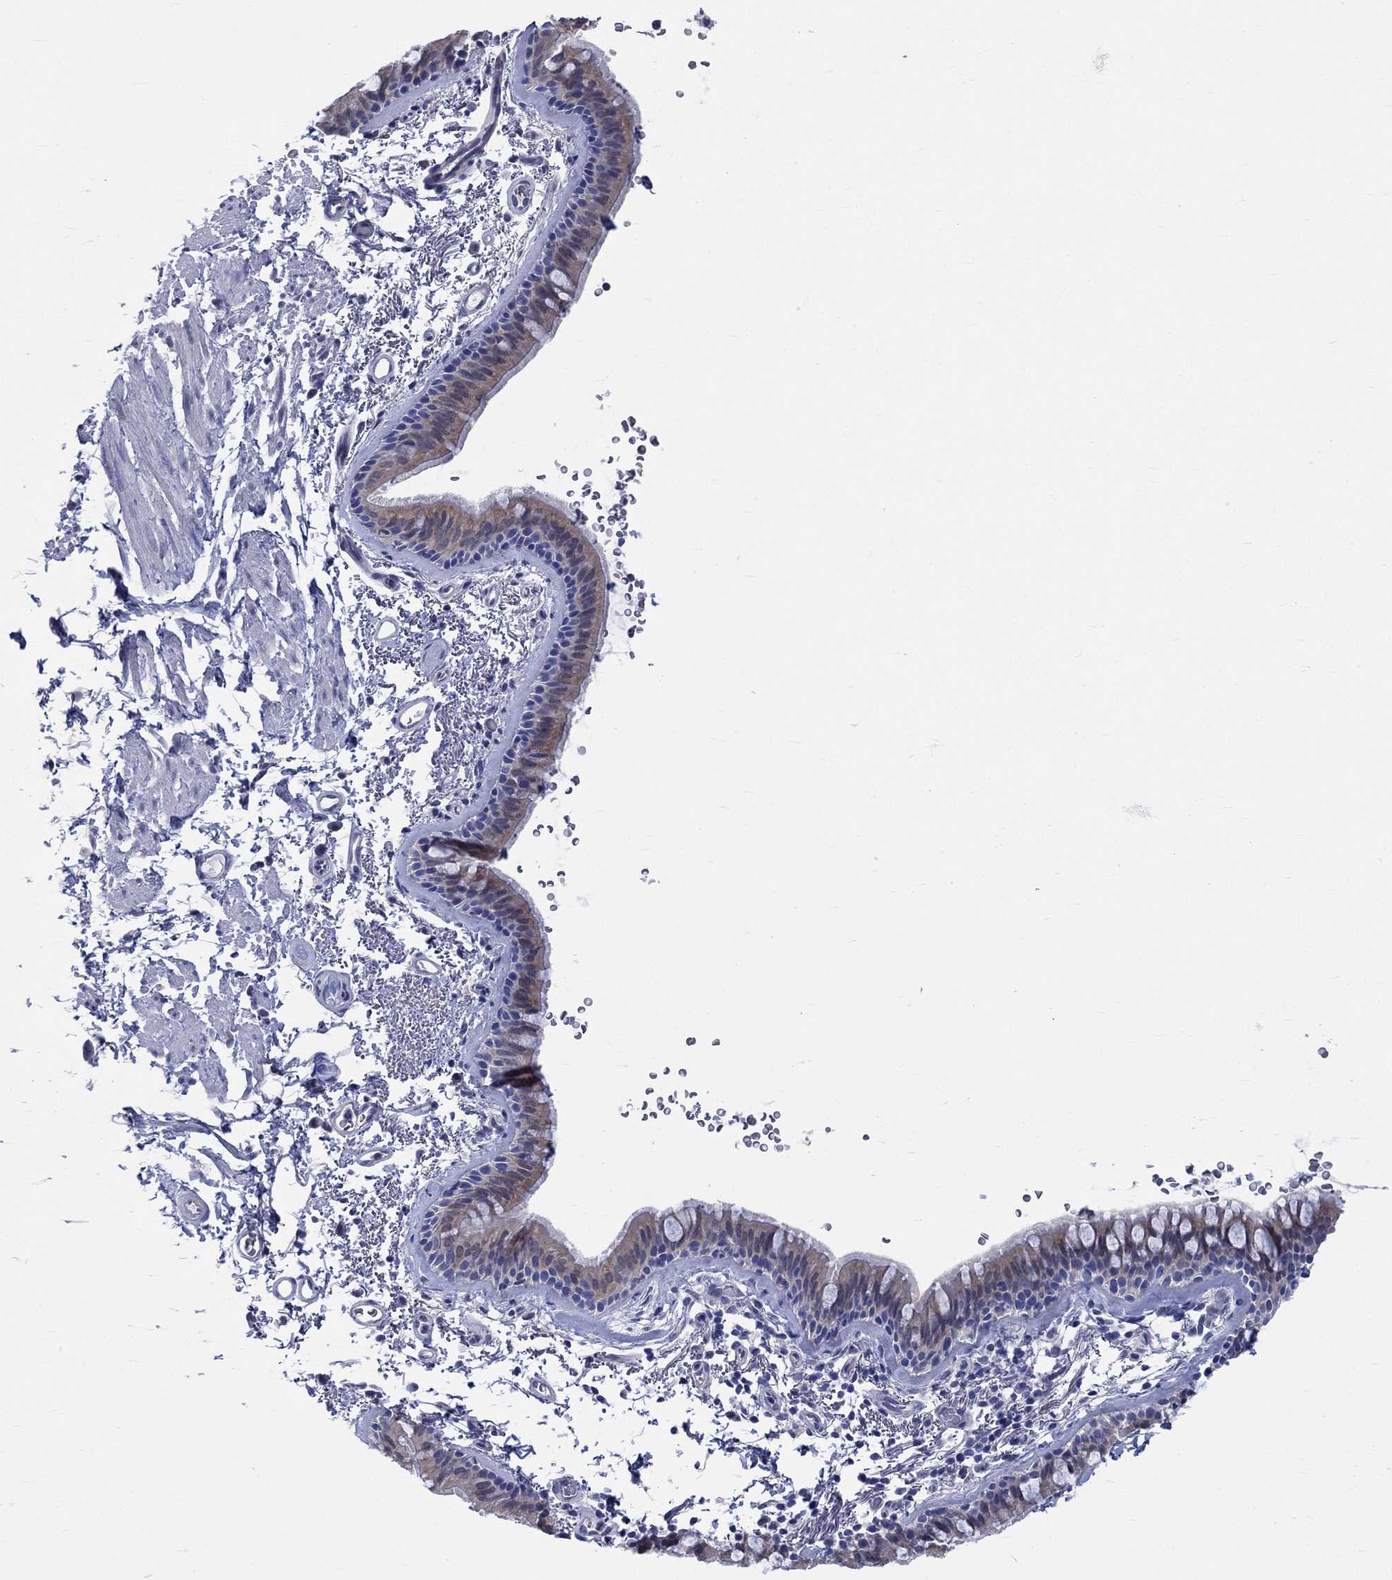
{"staining": {"intensity": "weak", "quantity": "25%-75%", "location": "cytoplasmic/membranous"}, "tissue": "bronchus", "cell_type": "Respiratory epithelial cells", "image_type": "normal", "snomed": [{"axis": "morphology", "description": "Normal tissue, NOS"}, {"axis": "topography", "description": "Lymph node"}, {"axis": "topography", "description": "Bronchus"}], "caption": "Respiratory epithelial cells demonstrate low levels of weak cytoplasmic/membranous positivity in approximately 25%-75% of cells in normal human bronchus. The staining was performed using DAB (3,3'-diaminobenzidine) to visualize the protein expression in brown, while the nuclei were stained in blue with hematoxylin (Magnification: 20x).", "gene": "EGFLAM", "patient": {"sex": "female", "age": 70}}